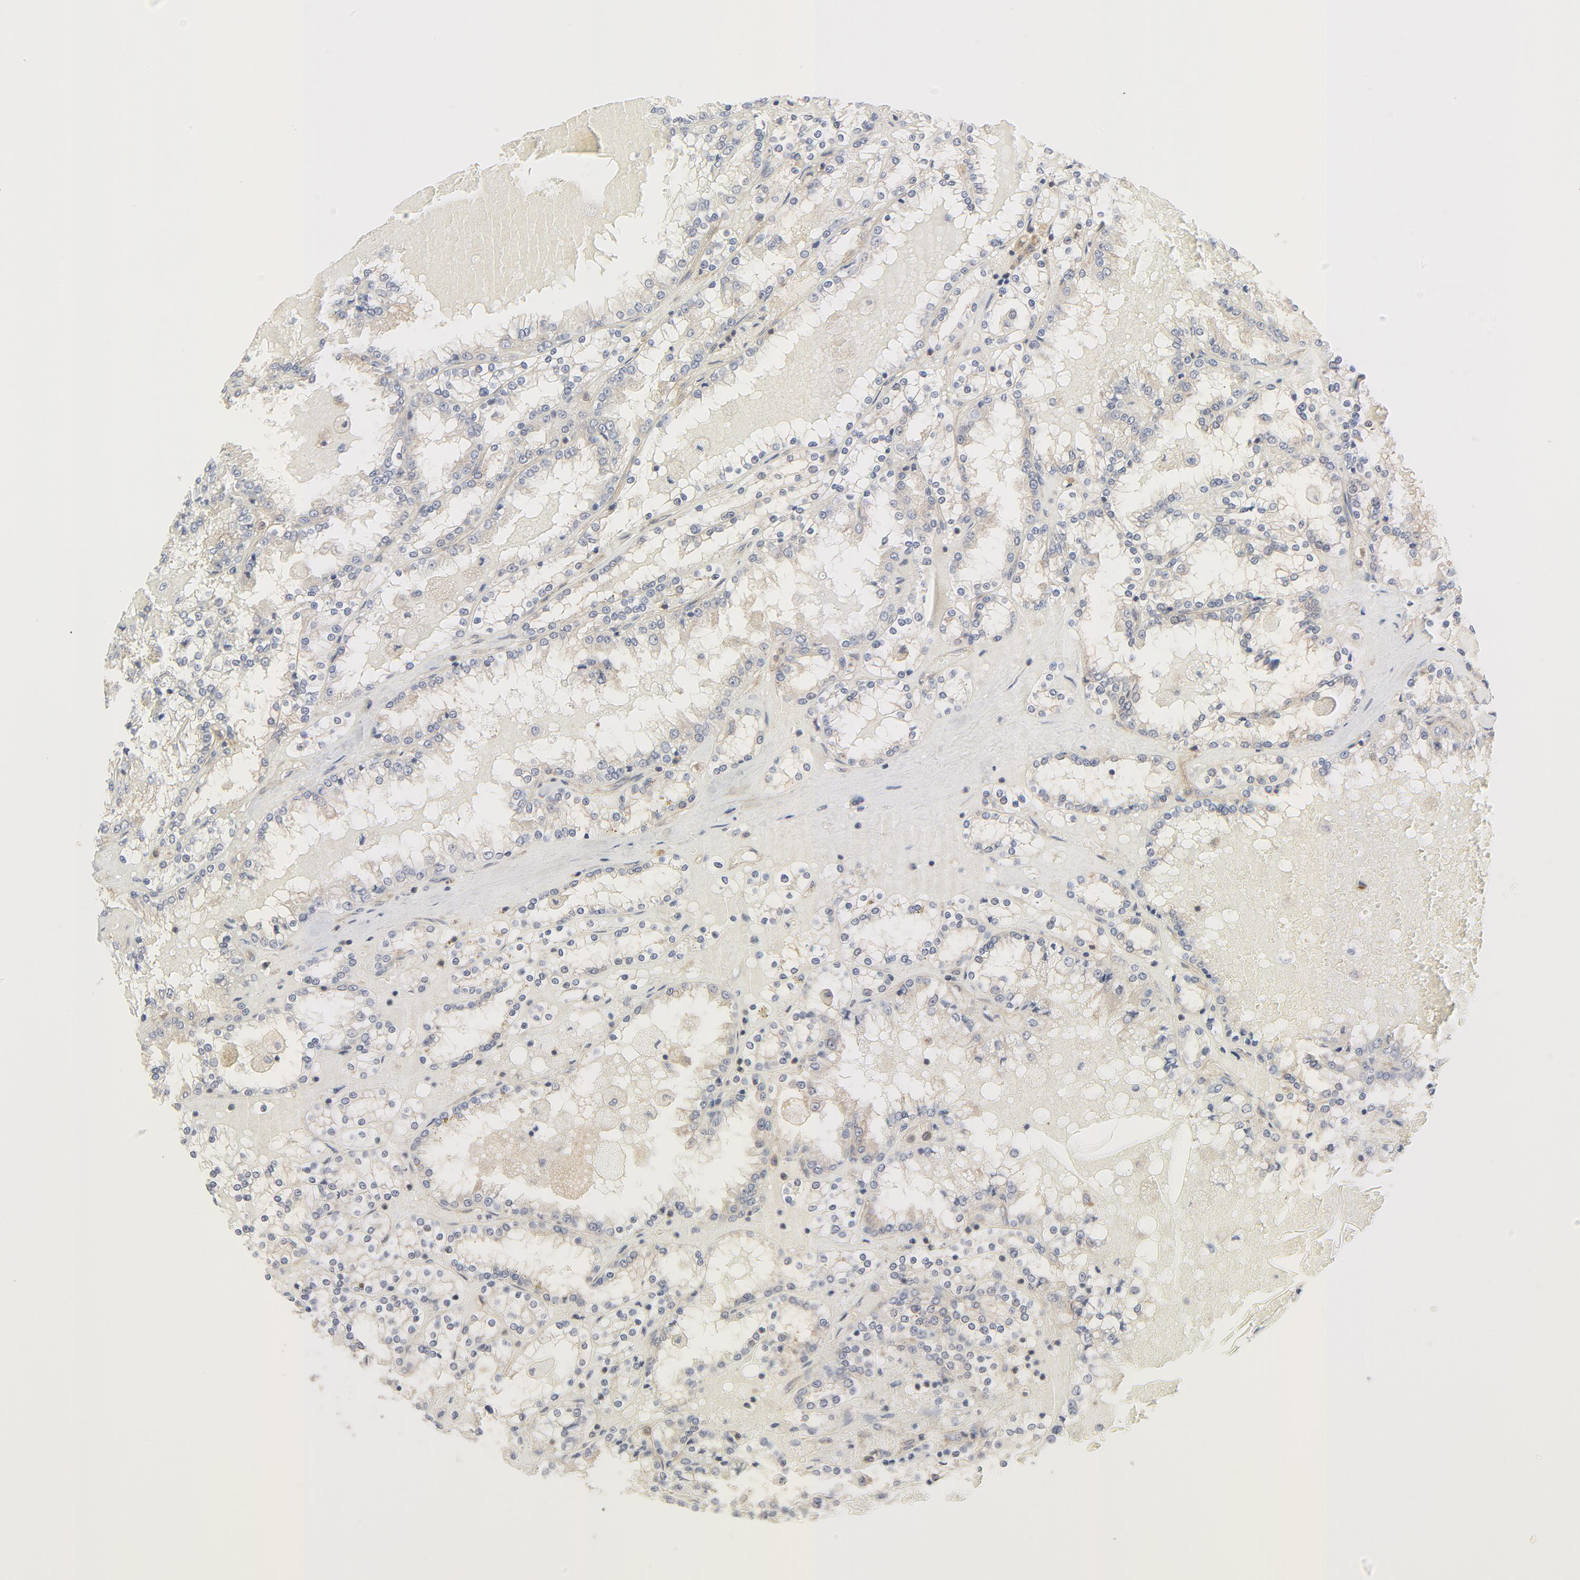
{"staining": {"intensity": "negative", "quantity": "none", "location": "none"}, "tissue": "renal cancer", "cell_type": "Tumor cells", "image_type": "cancer", "snomed": [{"axis": "morphology", "description": "Adenocarcinoma, NOS"}, {"axis": "topography", "description": "Kidney"}], "caption": "Renal adenocarcinoma stained for a protein using immunohistochemistry (IHC) reveals no positivity tumor cells.", "gene": "MAP2K7", "patient": {"sex": "female", "age": 56}}